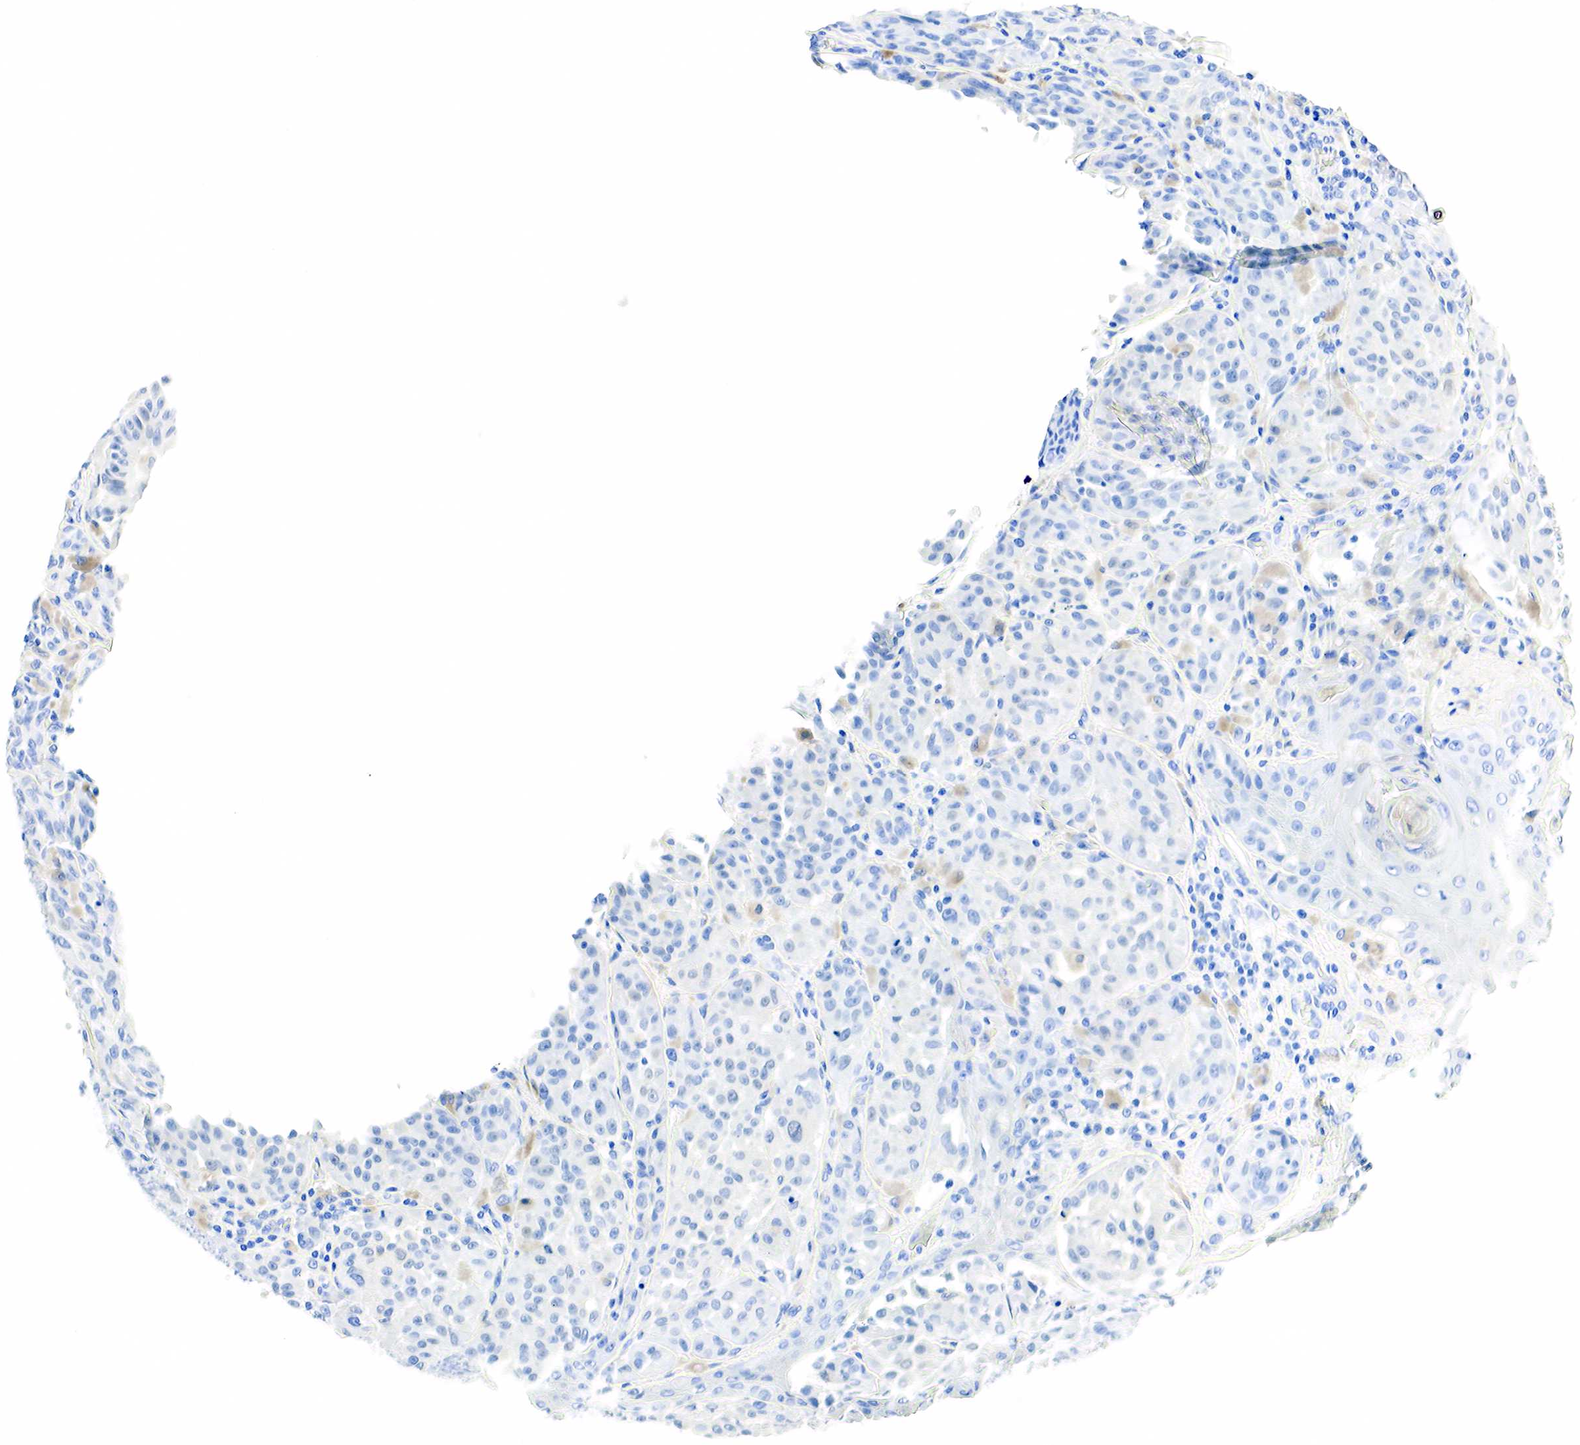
{"staining": {"intensity": "weak", "quantity": "<25%", "location": "cytoplasmic/membranous"}, "tissue": "melanoma", "cell_type": "Tumor cells", "image_type": "cancer", "snomed": [{"axis": "morphology", "description": "Malignant melanoma, NOS"}, {"axis": "topography", "description": "Skin"}], "caption": "An immunohistochemistry (IHC) photomicrograph of malignant melanoma is shown. There is no staining in tumor cells of malignant melanoma.", "gene": "PTH", "patient": {"sex": "male", "age": 44}}